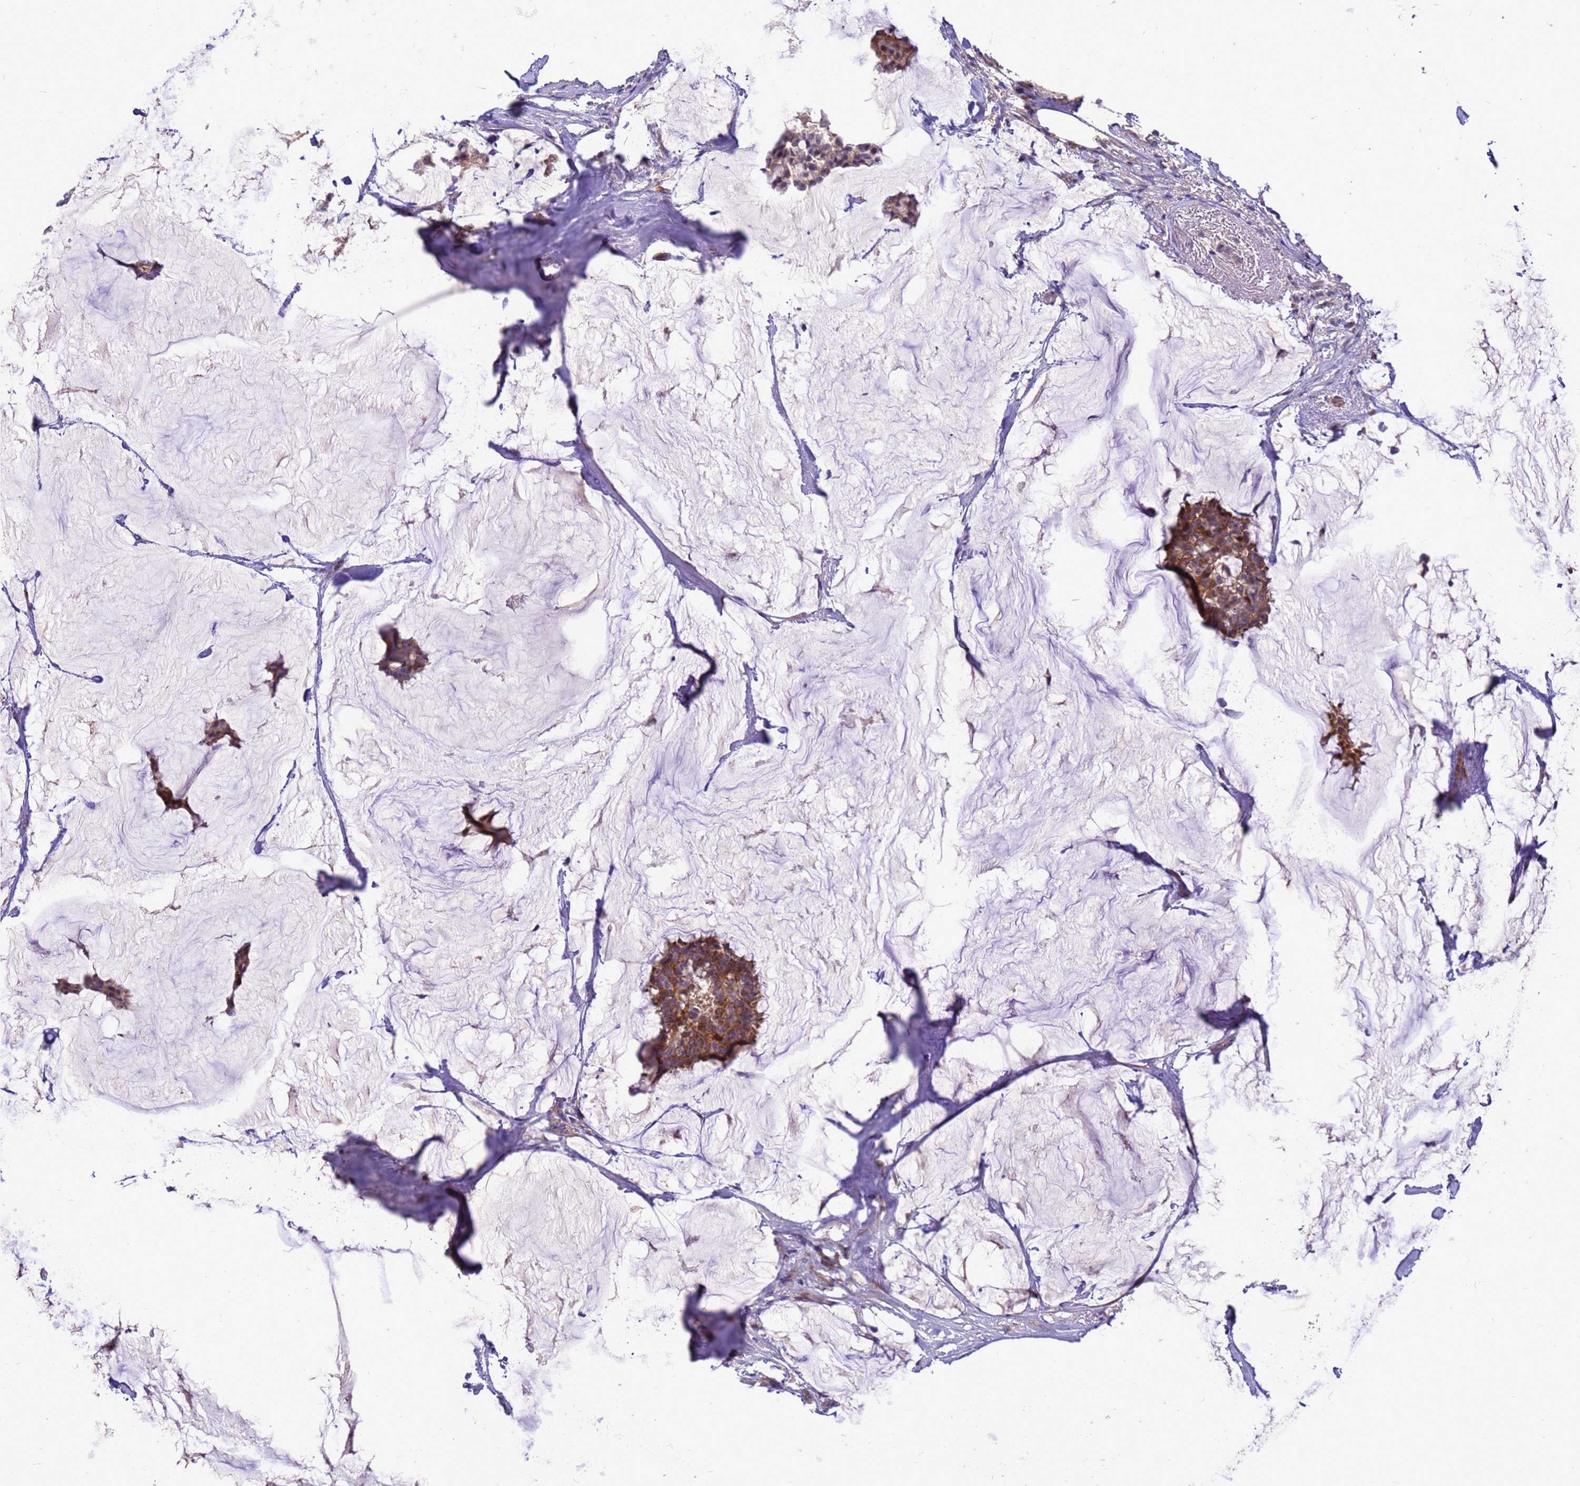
{"staining": {"intensity": "moderate", "quantity": ">75%", "location": "cytoplasmic/membranous"}, "tissue": "breast cancer", "cell_type": "Tumor cells", "image_type": "cancer", "snomed": [{"axis": "morphology", "description": "Duct carcinoma"}, {"axis": "topography", "description": "Breast"}], "caption": "Human infiltrating ductal carcinoma (breast) stained with a brown dye reveals moderate cytoplasmic/membranous positive positivity in approximately >75% of tumor cells.", "gene": "POP7", "patient": {"sex": "female", "age": 93}}